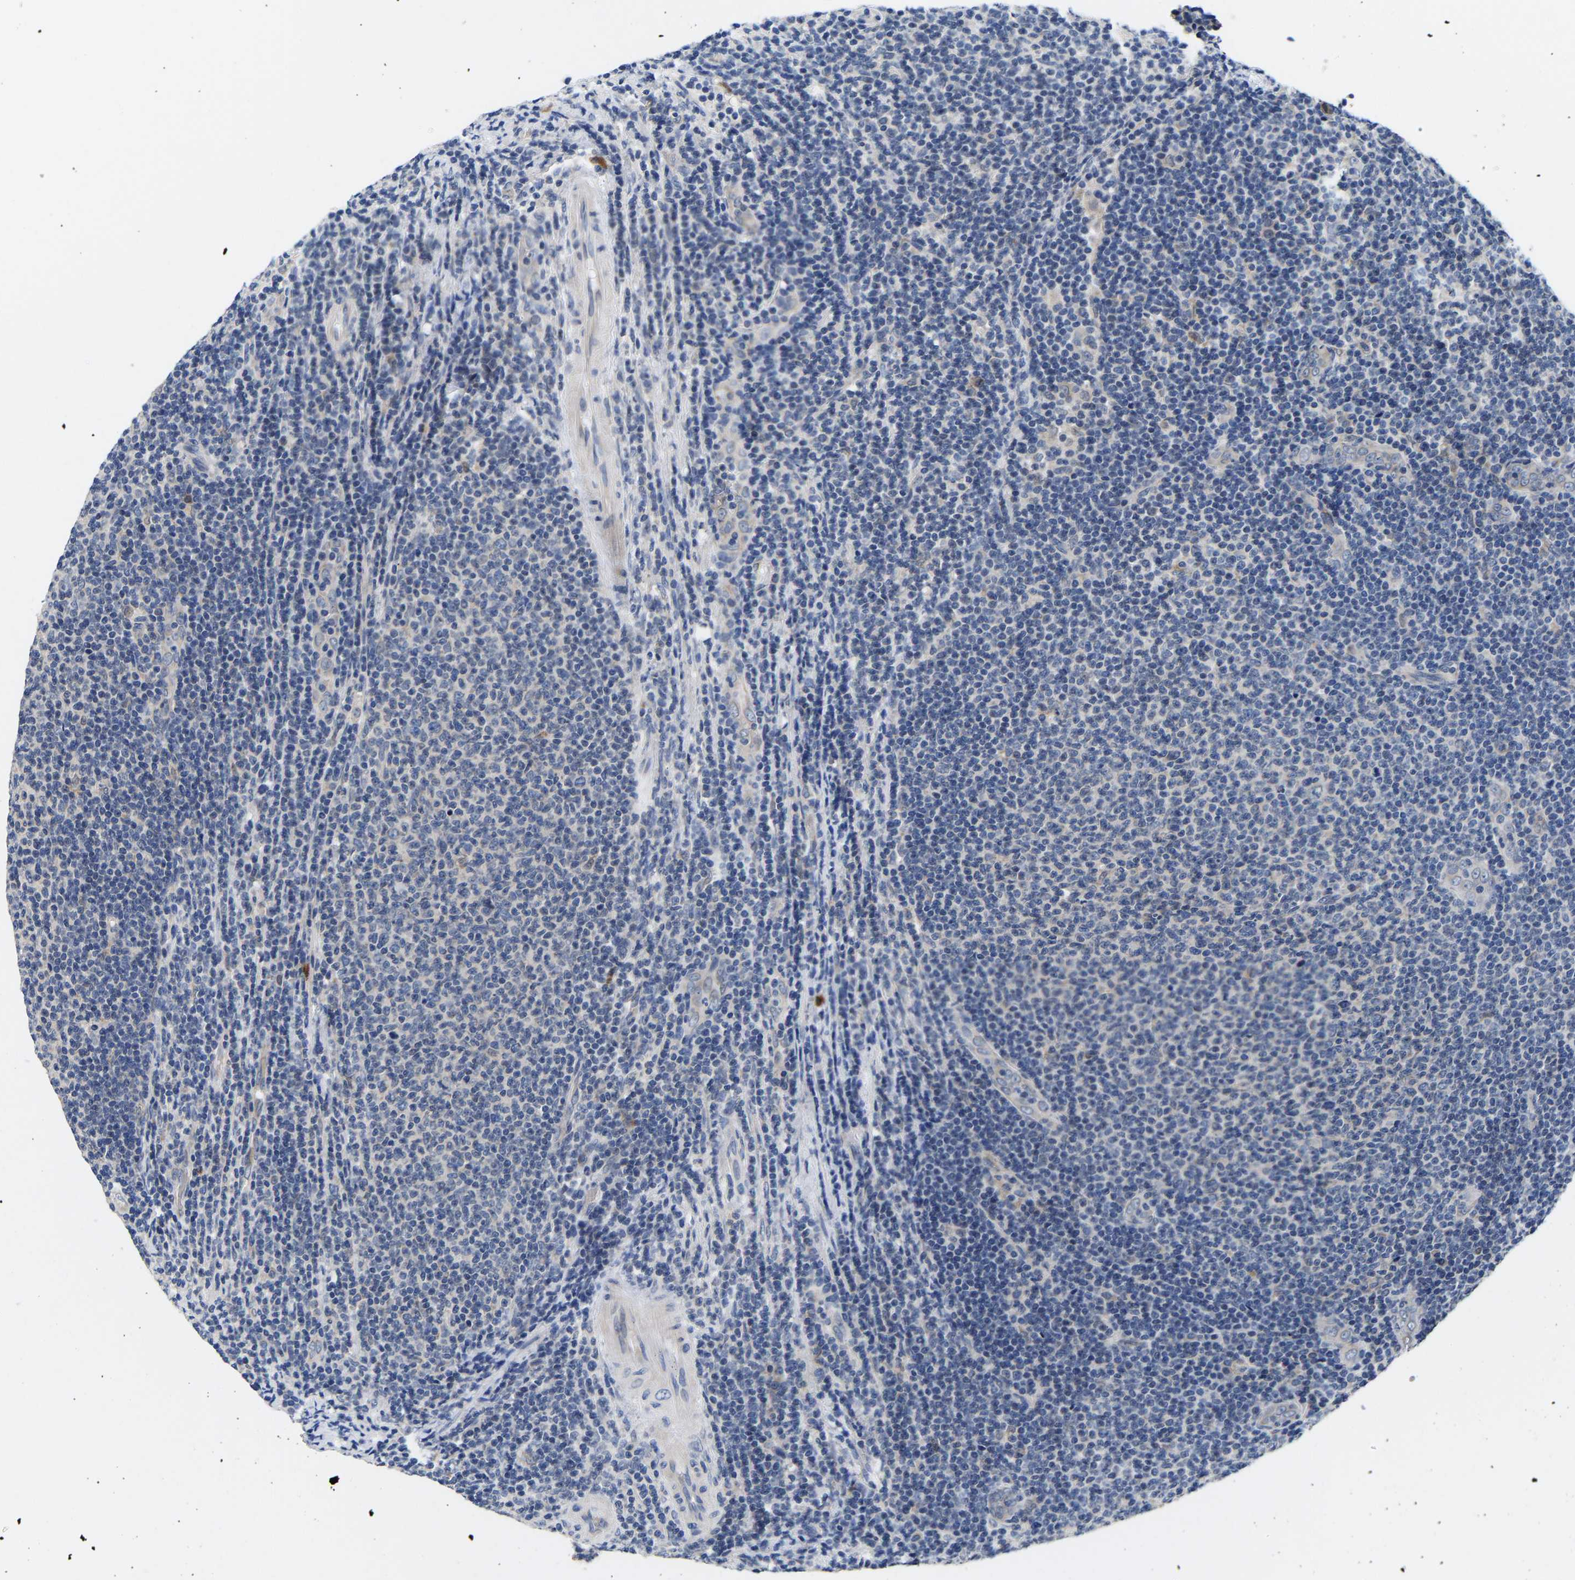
{"staining": {"intensity": "weak", "quantity": "<25%", "location": "cytoplasmic/membranous"}, "tissue": "lymphoma", "cell_type": "Tumor cells", "image_type": "cancer", "snomed": [{"axis": "morphology", "description": "Malignant lymphoma, non-Hodgkin's type, Low grade"}, {"axis": "topography", "description": "Lymph node"}], "caption": "This is an IHC image of human lymphoma. There is no staining in tumor cells.", "gene": "RINT1", "patient": {"sex": "male", "age": 66}}